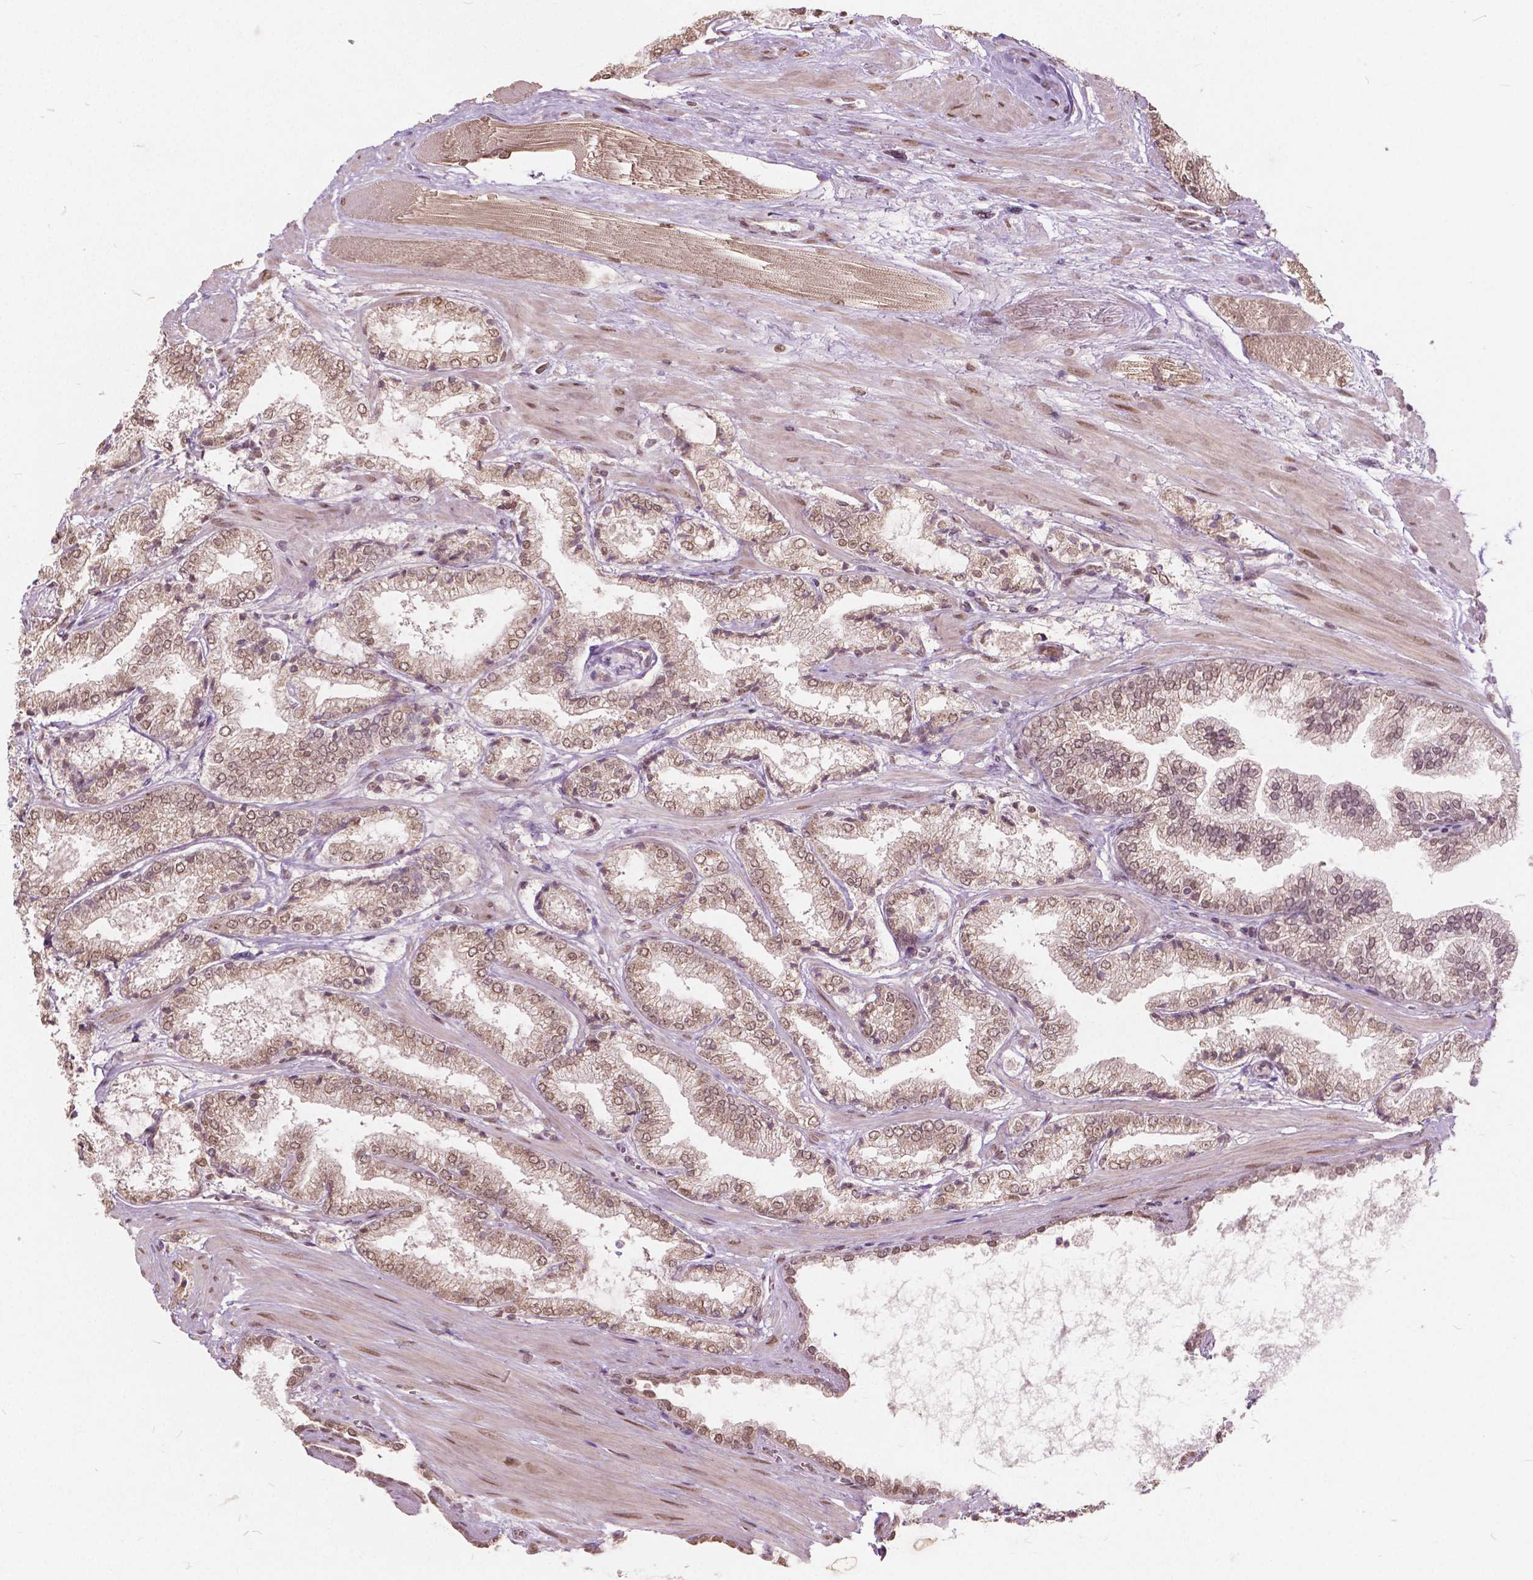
{"staining": {"intensity": "moderate", "quantity": ">75%", "location": "nuclear"}, "tissue": "prostate cancer", "cell_type": "Tumor cells", "image_type": "cancer", "snomed": [{"axis": "morphology", "description": "Adenocarcinoma, High grade"}, {"axis": "topography", "description": "Prostate"}], "caption": "Immunohistochemistry (DAB) staining of prostate cancer (high-grade adenocarcinoma) displays moderate nuclear protein staining in approximately >75% of tumor cells.", "gene": "HOXA10", "patient": {"sex": "male", "age": 64}}